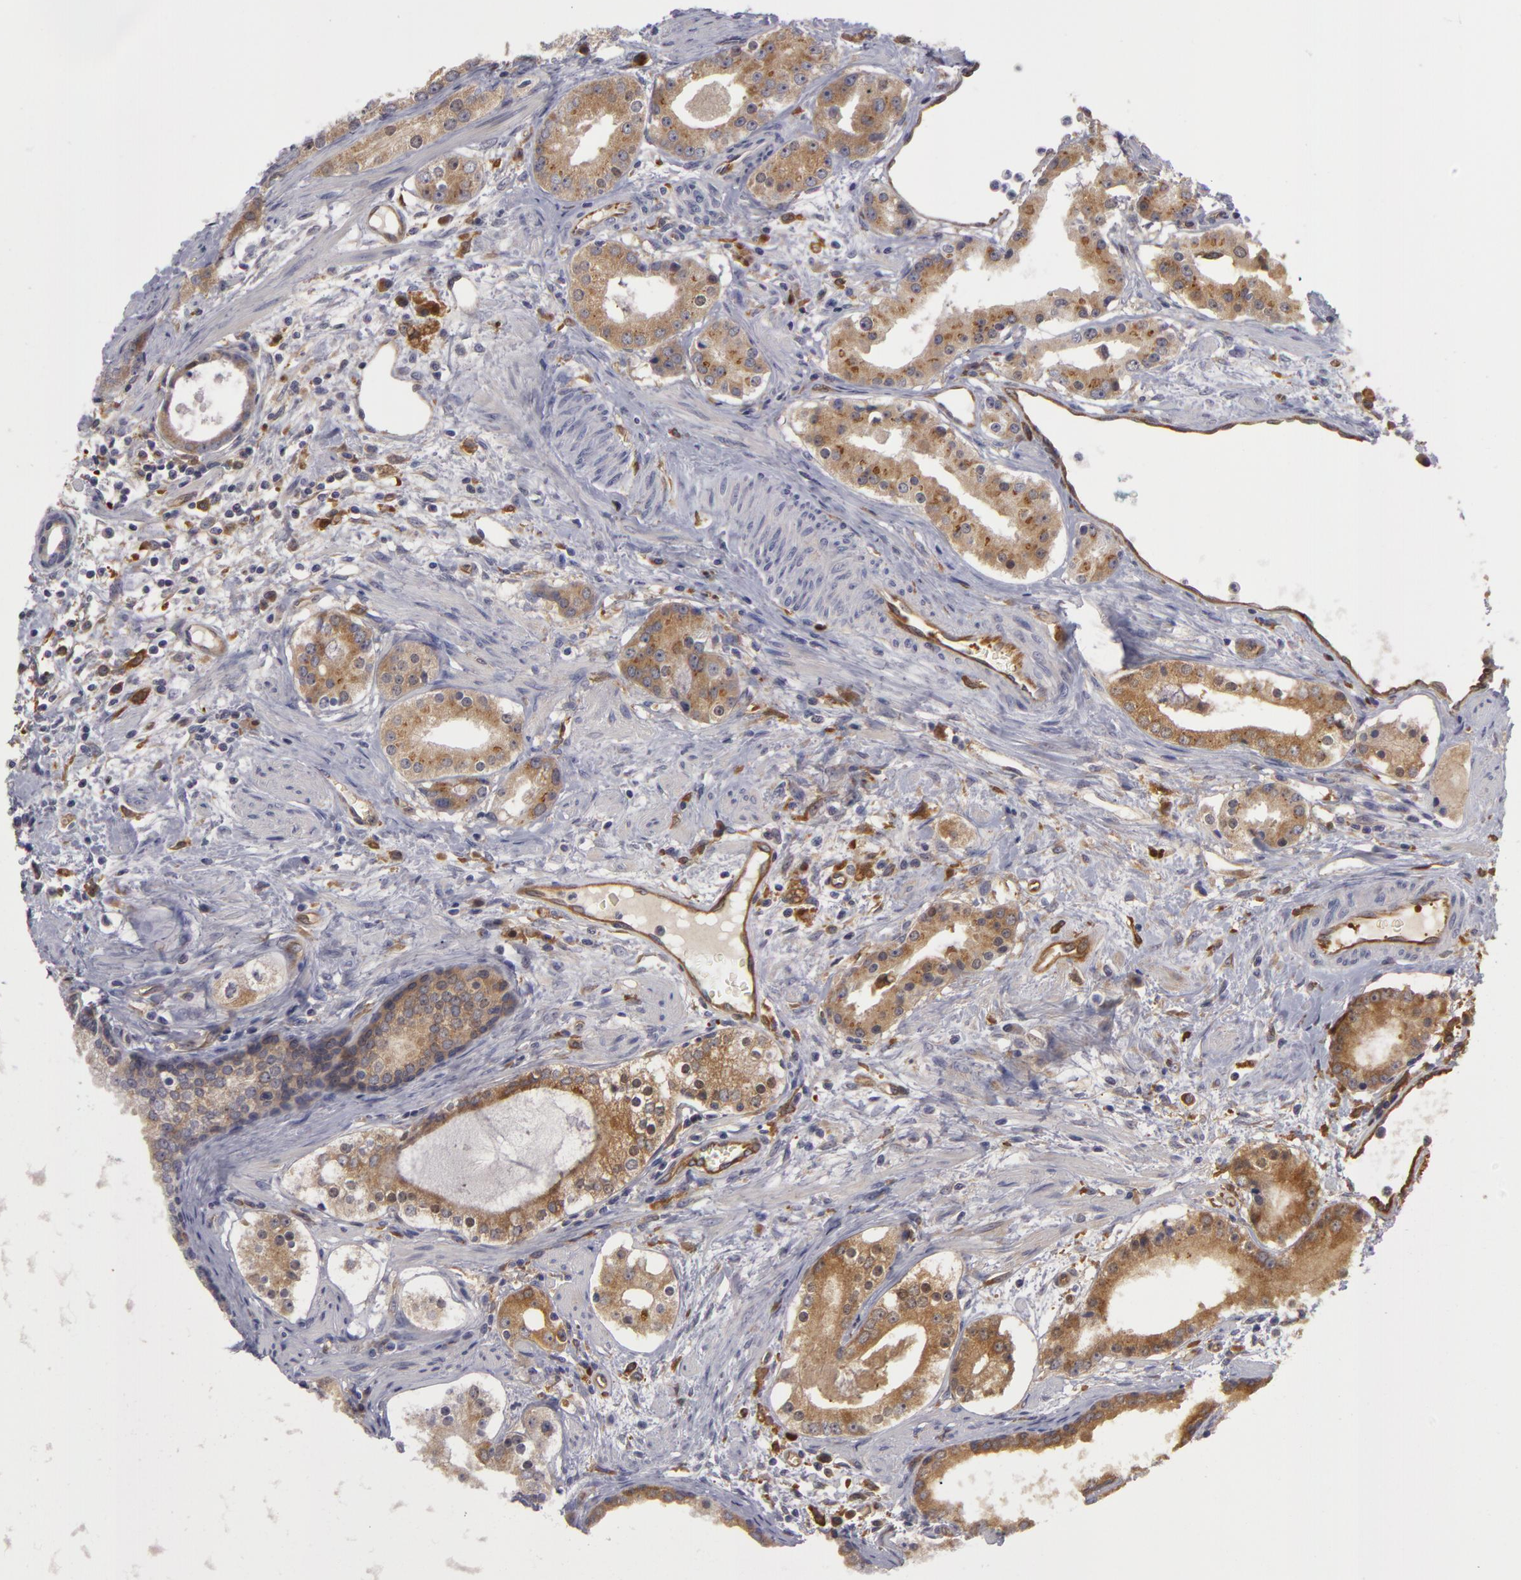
{"staining": {"intensity": "moderate", "quantity": ">75%", "location": "cytoplasmic/membranous"}, "tissue": "prostate cancer", "cell_type": "Tumor cells", "image_type": "cancer", "snomed": [{"axis": "morphology", "description": "Adenocarcinoma, Medium grade"}, {"axis": "topography", "description": "Prostate"}], "caption": "High-power microscopy captured an immunohistochemistry photomicrograph of prostate cancer (medium-grade adenocarcinoma), revealing moderate cytoplasmic/membranous staining in approximately >75% of tumor cells.", "gene": "ZNF229", "patient": {"sex": "male", "age": 73}}